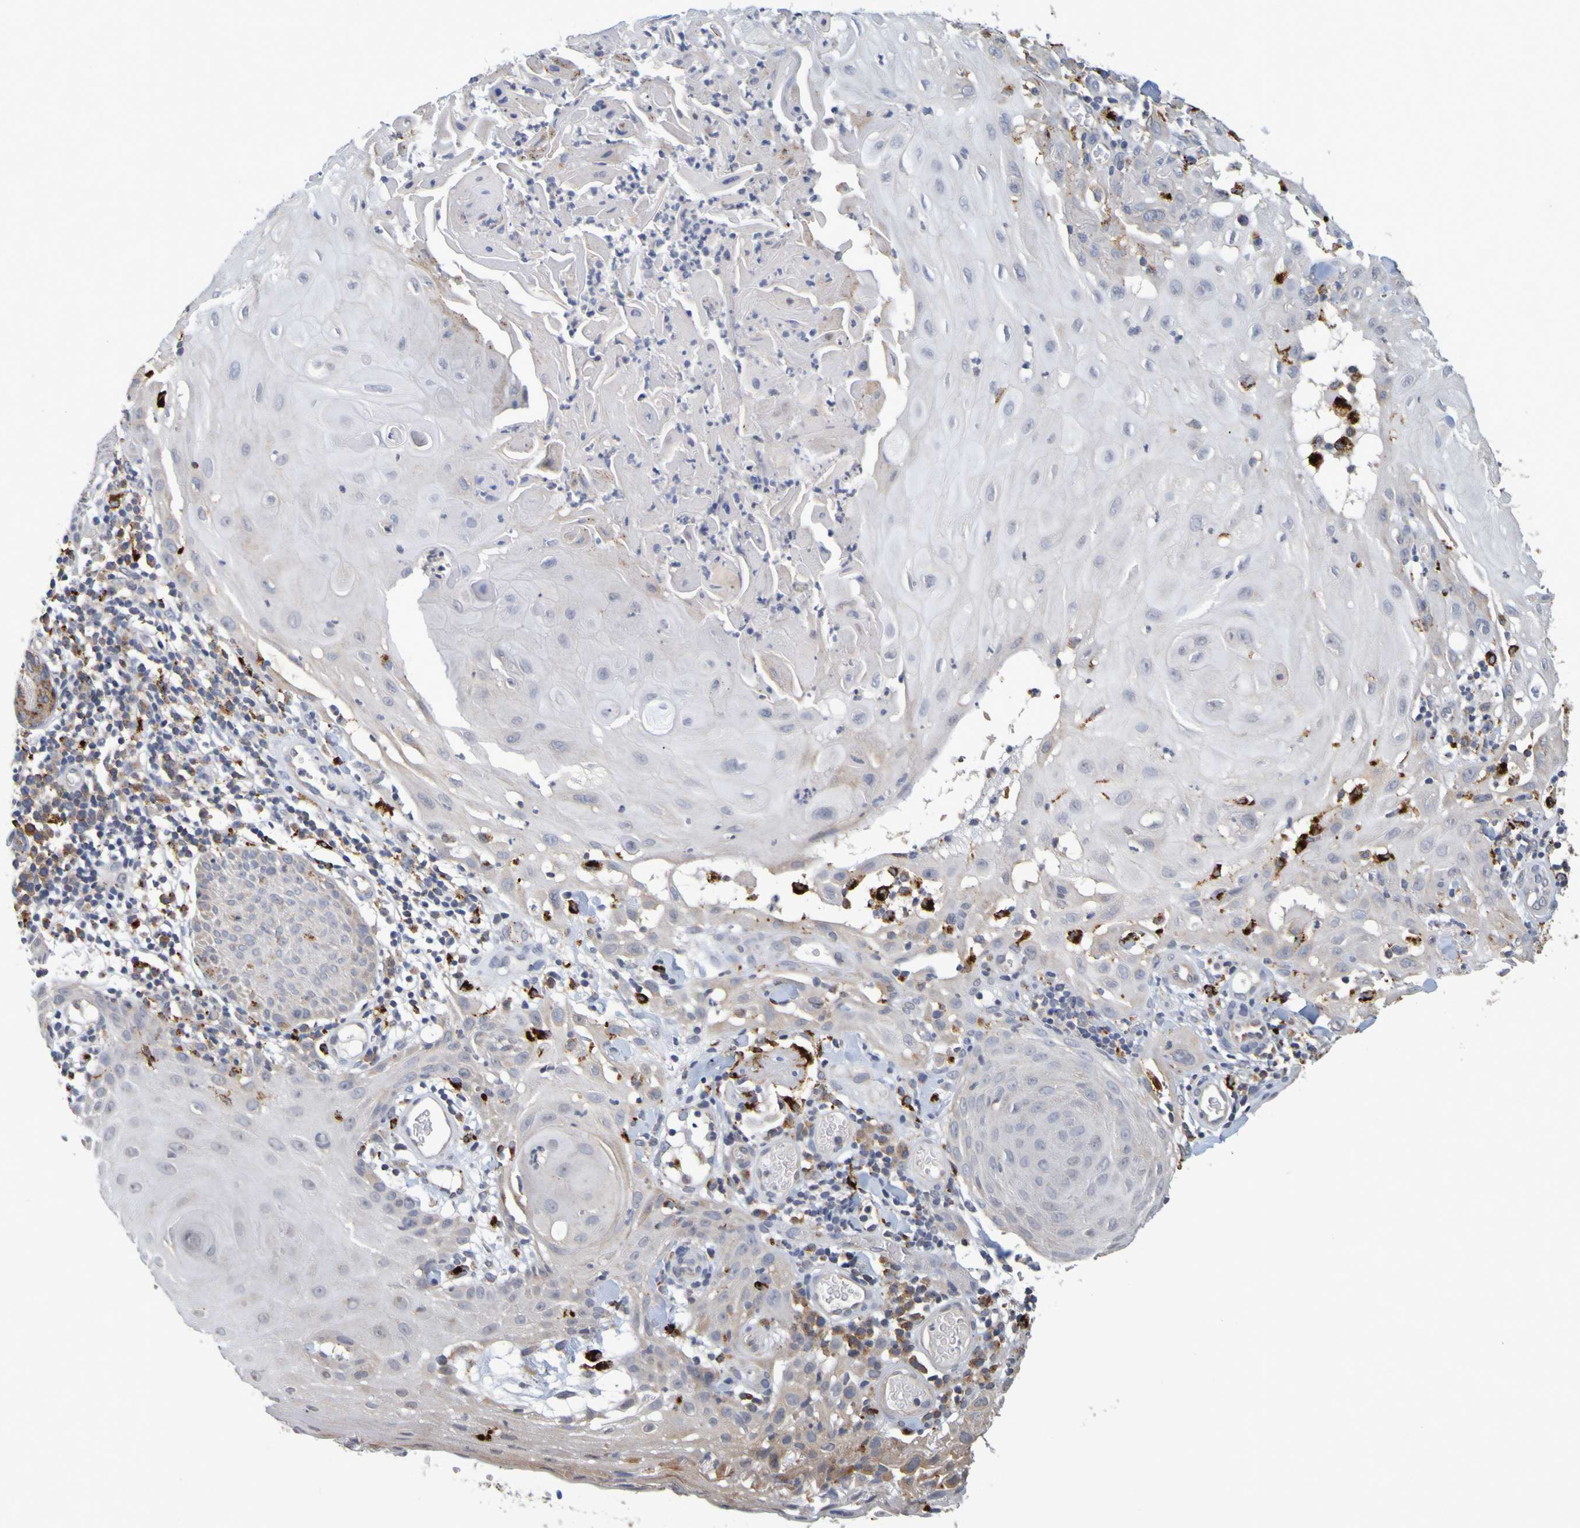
{"staining": {"intensity": "negative", "quantity": "none", "location": "none"}, "tissue": "skin cancer", "cell_type": "Tumor cells", "image_type": "cancer", "snomed": [{"axis": "morphology", "description": "Squamous cell carcinoma, NOS"}, {"axis": "topography", "description": "Skin"}], "caption": "DAB immunohistochemical staining of human skin cancer exhibits no significant expression in tumor cells.", "gene": "TPH1", "patient": {"sex": "male", "age": 24}}